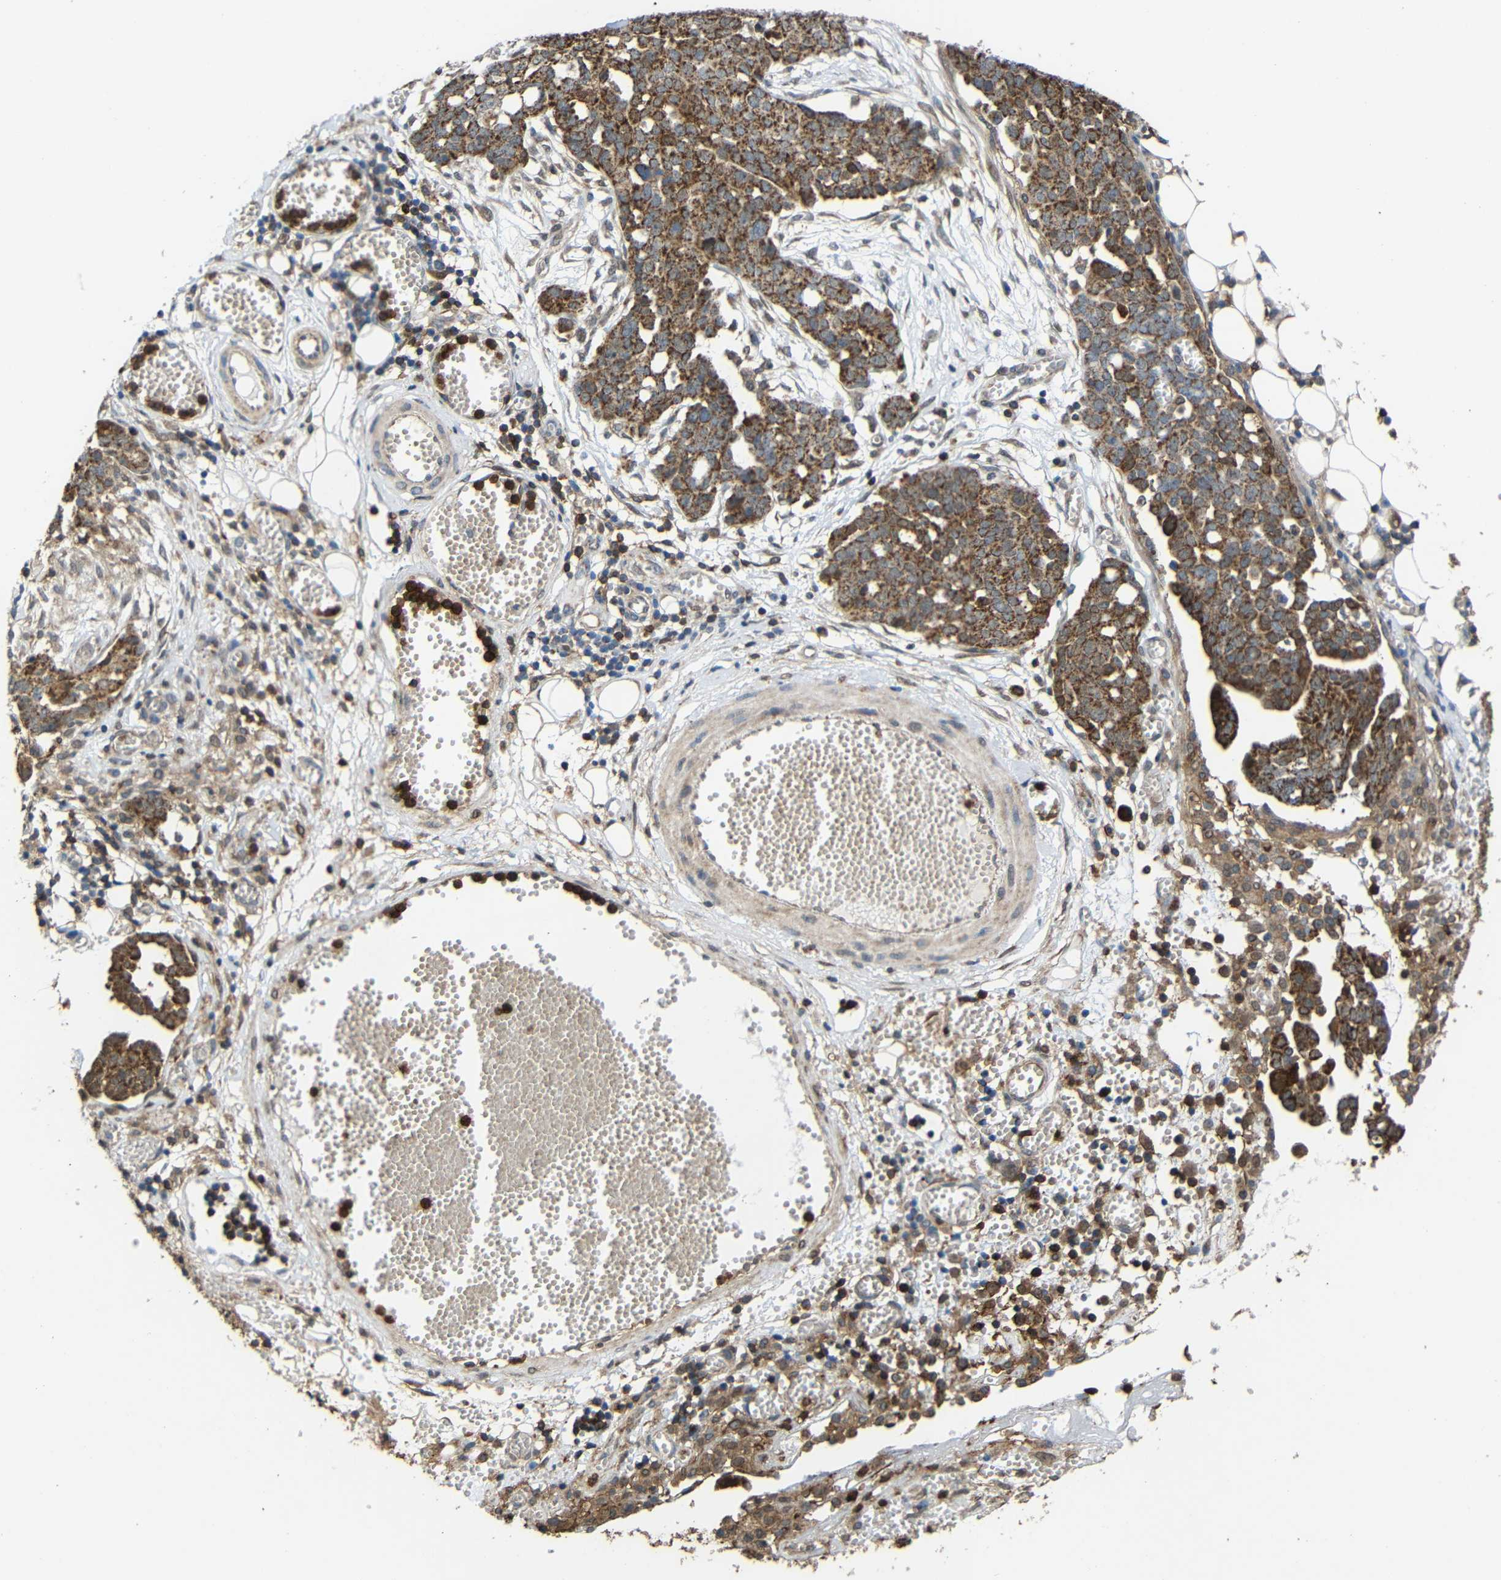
{"staining": {"intensity": "moderate", "quantity": ">75%", "location": "cytoplasmic/membranous"}, "tissue": "ovarian cancer", "cell_type": "Tumor cells", "image_type": "cancer", "snomed": [{"axis": "morphology", "description": "Cystadenocarcinoma, serous, NOS"}, {"axis": "topography", "description": "Soft tissue"}, {"axis": "topography", "description": "Ovary"}], "caption": "Protein staining of ovarian cancer (serous cystadenocarcinoma) tissue demonstrates moderate cytoplasmic/membranous staining in about >75% of tumor cells. The staining was performed using DAB to visualize the protein expression in brown, while the nuclei were stained in blue with hematoxylin (Magnification: 20x).", "gene": "C1GALT1", "patient": {"sex": "female", "age": 57}}